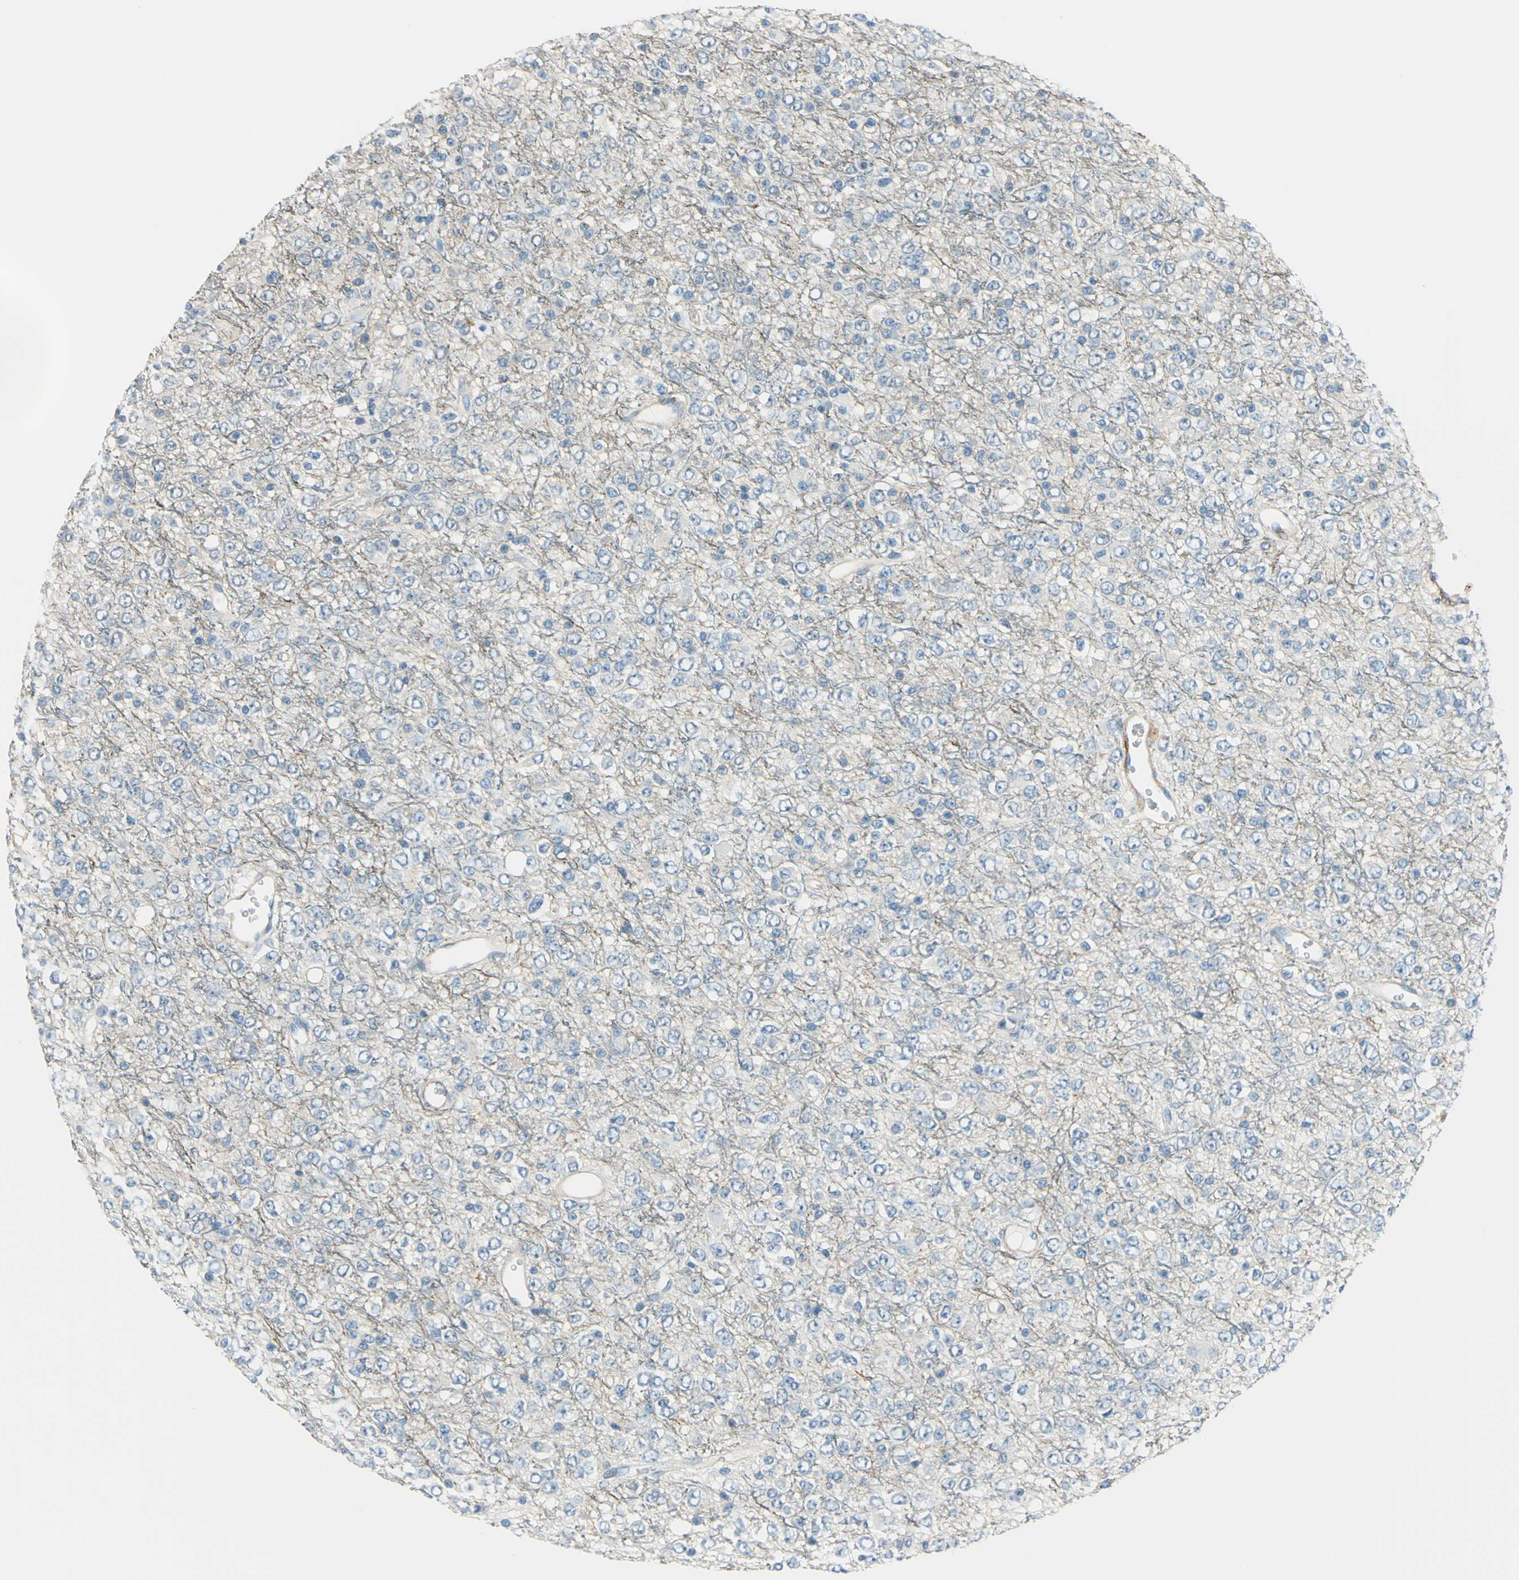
{"staining": {"intensity": "negative", "quantity": "none", "location": "none"}, "tissue": "glioma", "cell_type": "Tumor cells", "image_type": "cancer", "snomed": [{"axis": "morphology", "description": "Glioma, malignant, High grade"}, {"axis": "topography", "description": "pancreas cauda"}], "caption": "High magnification brightfield microscopy of glioma stained with DAB (brown) and counterstained with hematoxylin (blue): tumor cells show no significant staining.", "gene": "AKAP12", "patient": {"sex": "male", "age": 60}}